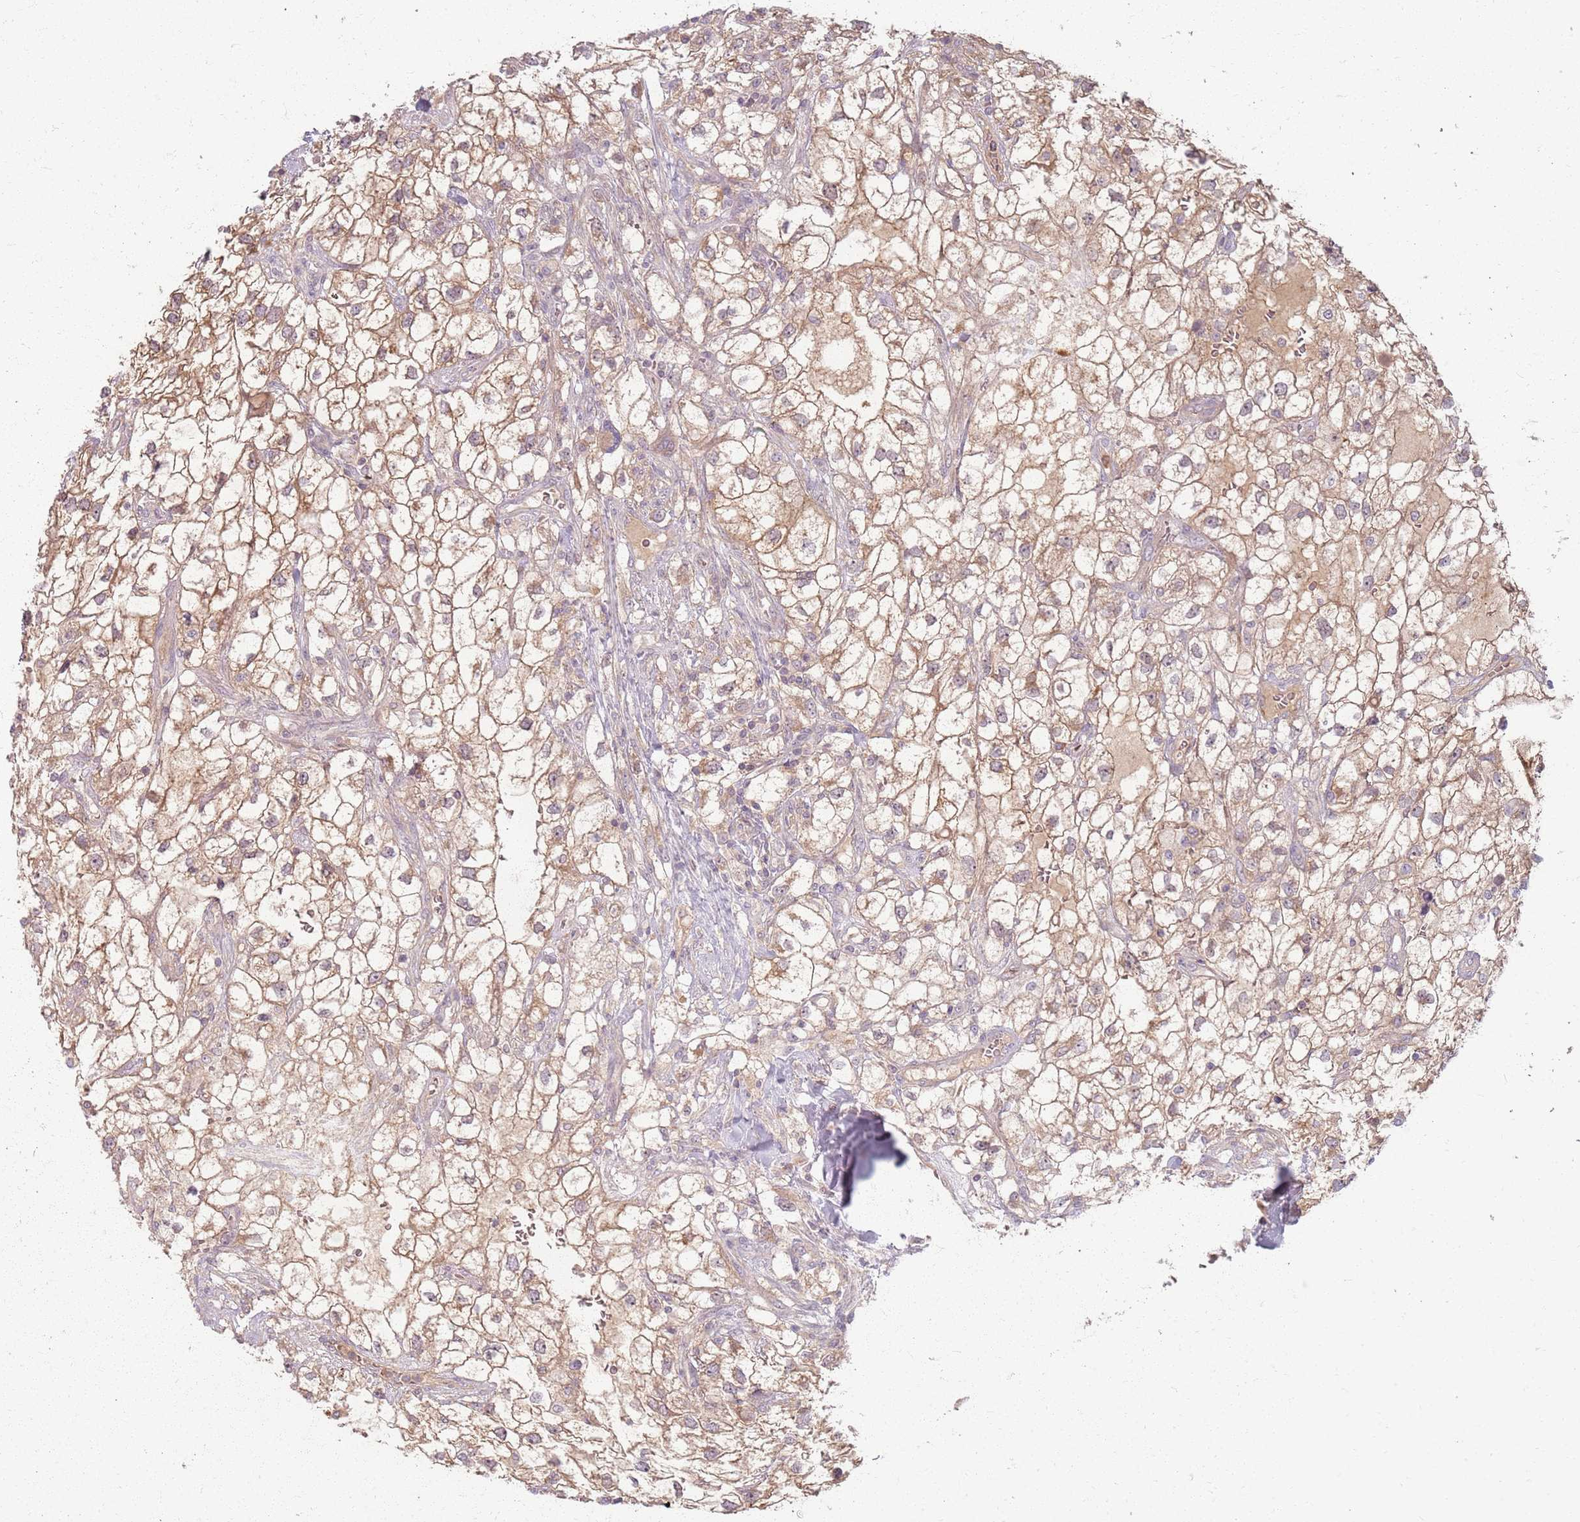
{"staining": {"intensity": "moderate", "quantity": ">75%", "location": "cytoplasmic/membranous"}, "tissue": "renal cancer", "cell_type": "Tumor cells", "image_type": "cancer", "snomed": [{"axis": "morphology", "description": "Adenocarcinoma, NOS"}, {"axis": "topography", "description": "Kidney"}], "caption": "There is medium levels of moderate cytoplasmic/membranous positivity in tumor cells of renal cancer, as demonstrated by immunohistochemical staining (brown color).", "gene": "ZDHHC2", "patient": {"sex": "male", "age": 59}}